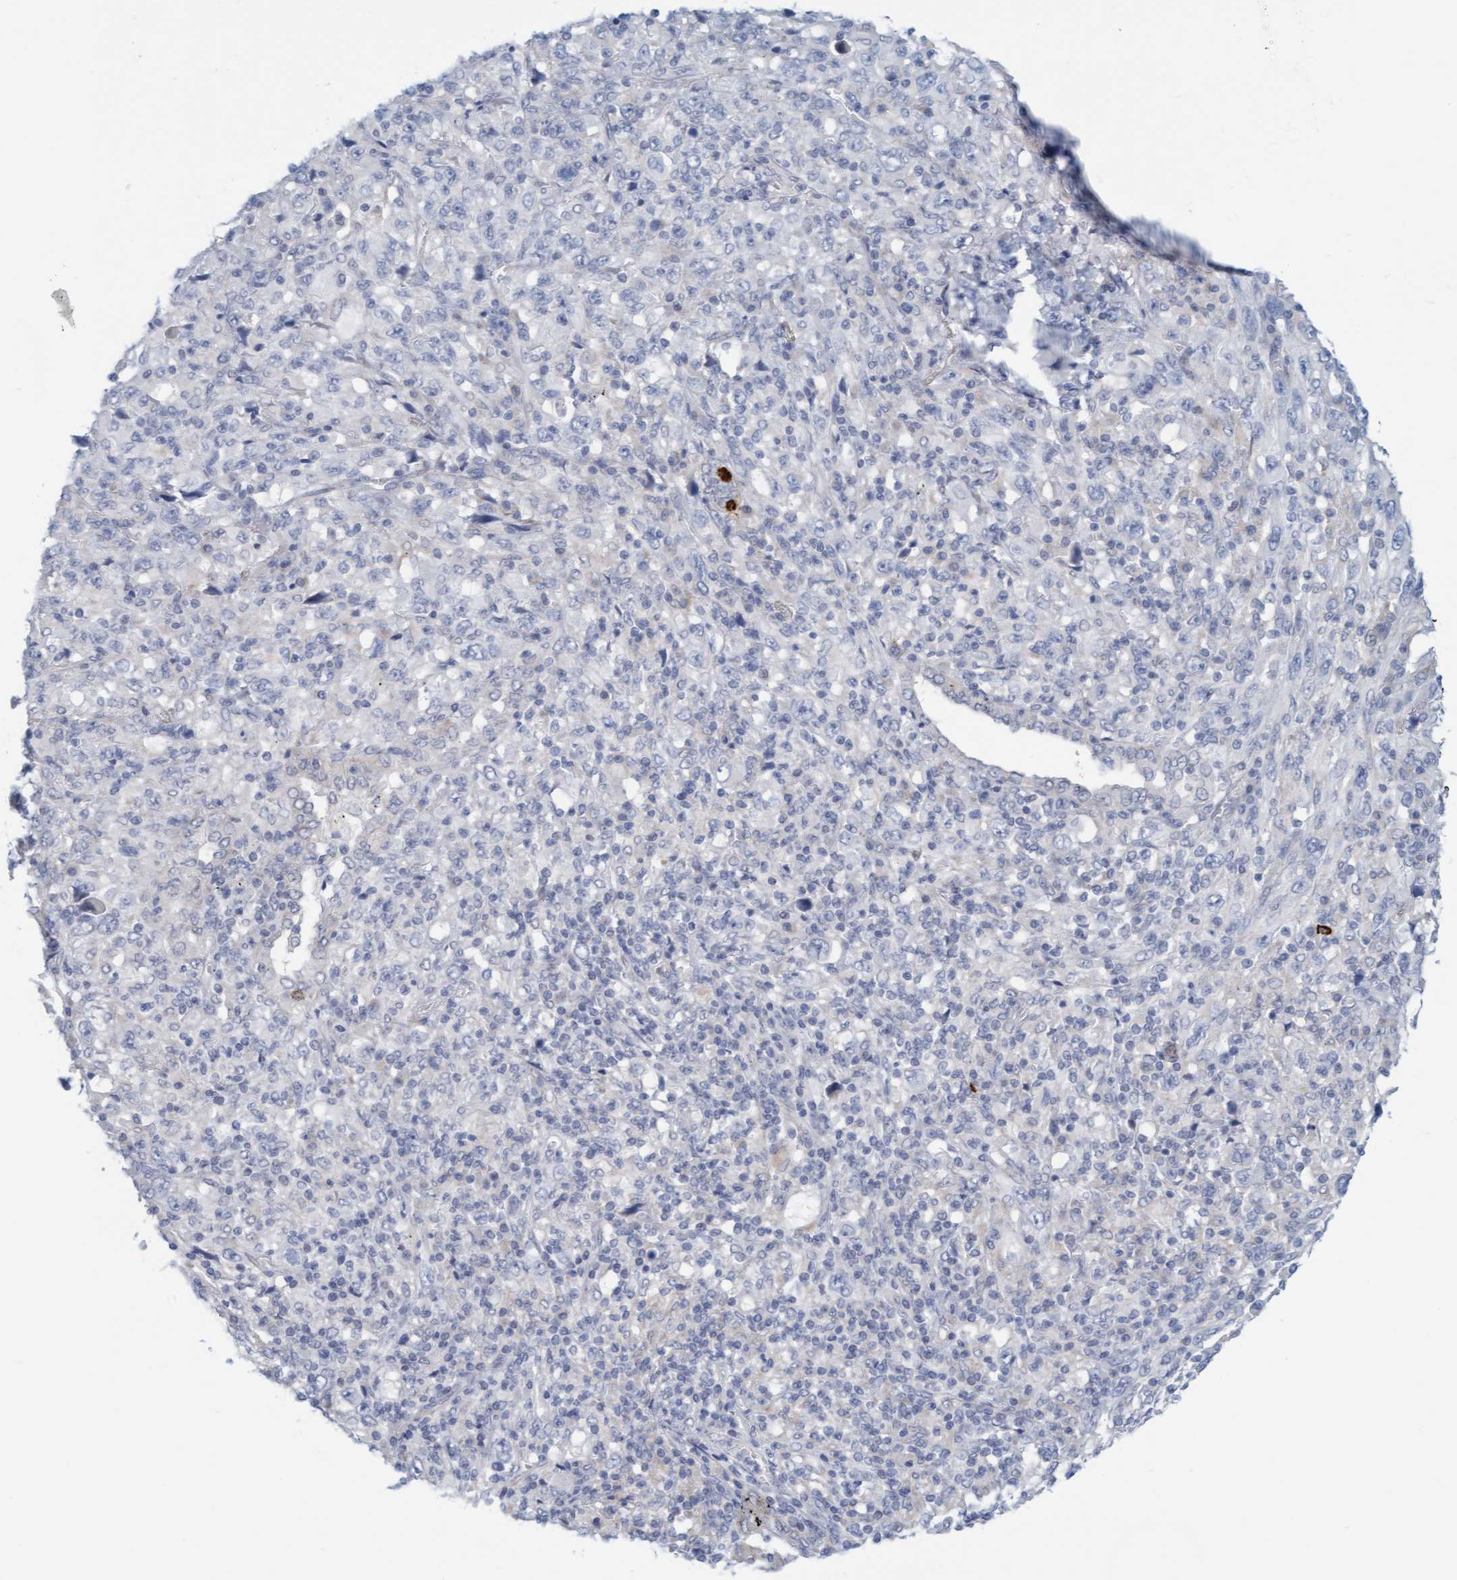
{"staining": {"intensity": "negative", "quantity": "none", "location": "none"}, "tissue": "melanoma", "cell_type": "Tumor cells", "image_type": "cancer", "snomed": [{"axis": "morphology", "description": "Malignant melanoma, Metastatic site"}, {"axis": "topography", "description": "Skin"}], "caption": "This is an IHC image of human melanoma. There is no positivity in tumor cells.", "gene": "CPA3", "patient": {"sex": "female", "age": 56}}